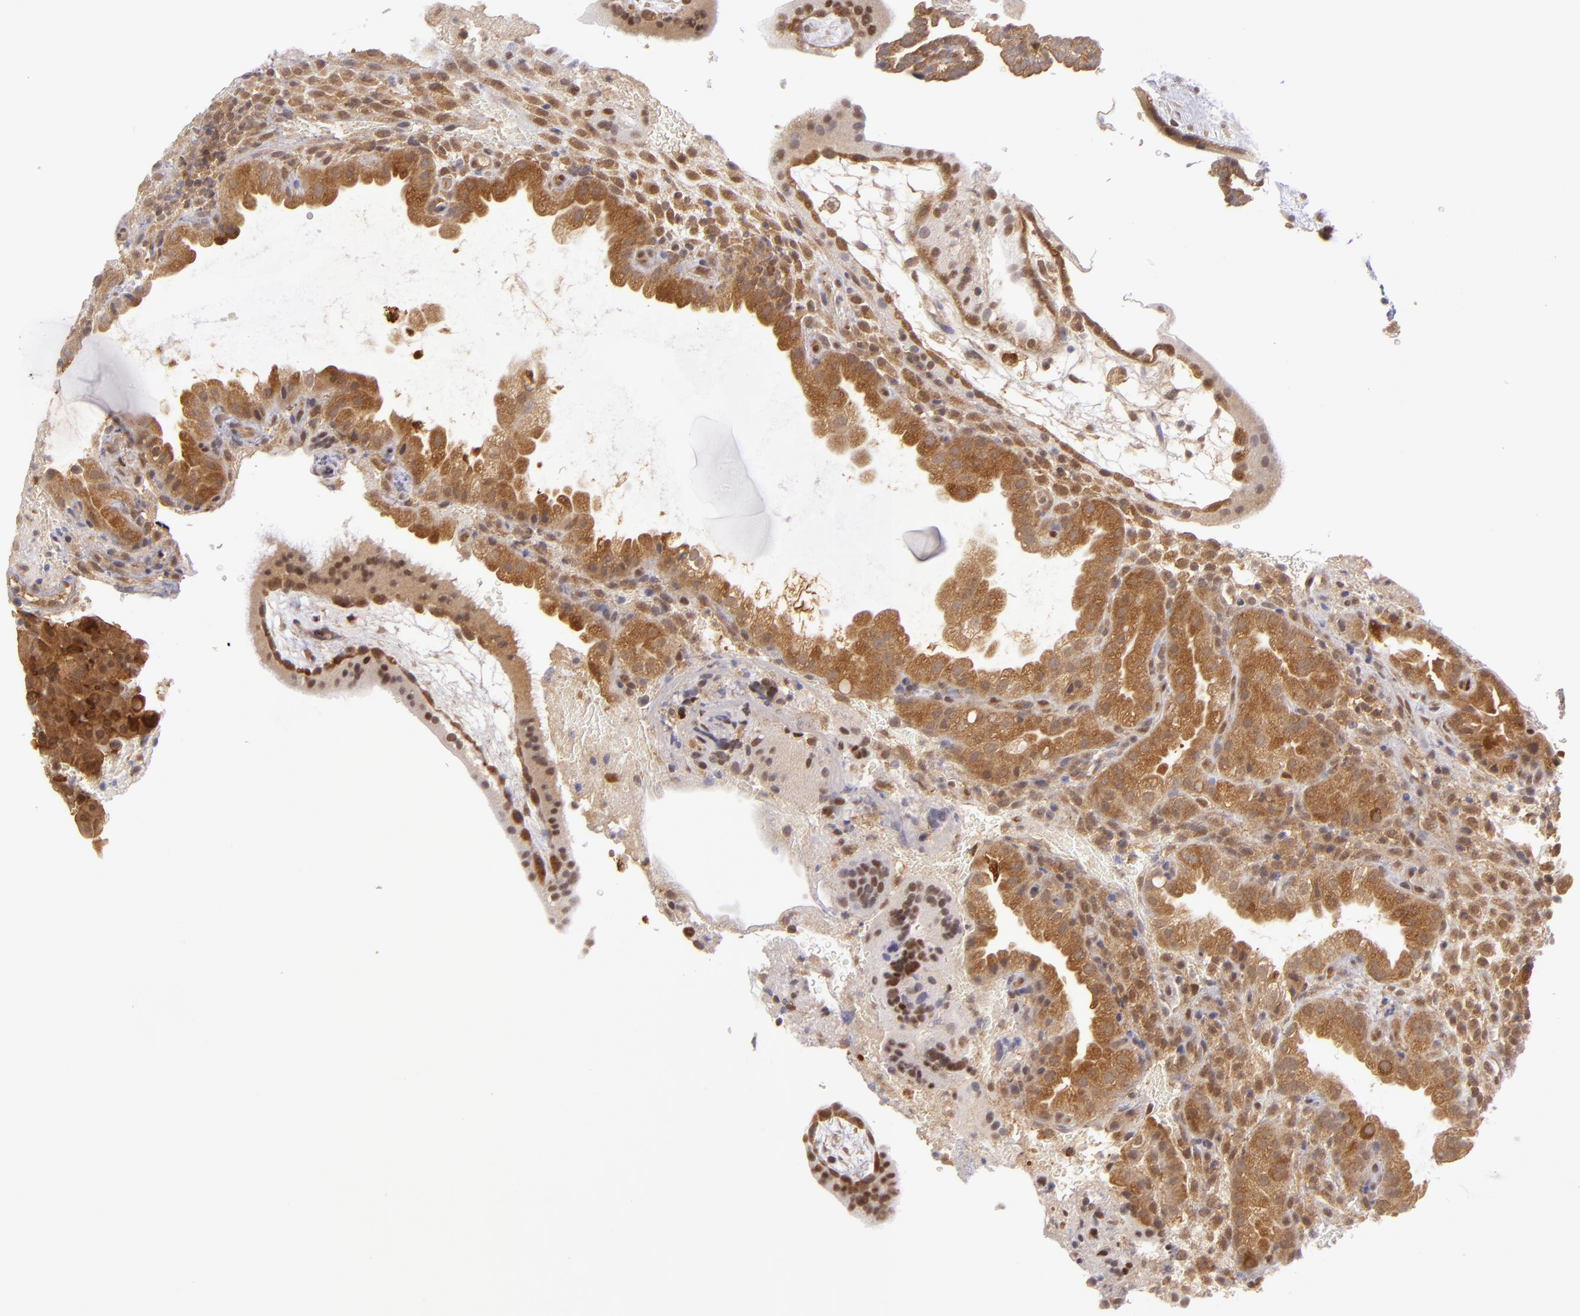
{"staining": {"intensity": "moderate", "quantity": "25%-75%", "location": "cytoplasmic/membranous"}, "tissue": "placenta", "cell_type": "Decidual cells", "image_type": "normal", "snomed": [{"axis": "morphology", "description": "Normal tissue, NOS"}, {"axis": "topography", "description": "Placenta"}], "caption": "DAB (3,3'-diaminobenzidine) immunohistochemical staining of normal human placenta reveals moderate cytoplasmic/membranous protein positivity in about 25%-75% of decidual cells. The staining was performed using DAB (3,3'-diaminobenzidine) to visualize the protein expression in brown, while the nuclei were stained in blue with hematoxylin (Magnification: 20x).", "gene": "PTPN13", "patient": {"sex": "female", "age": 19}}